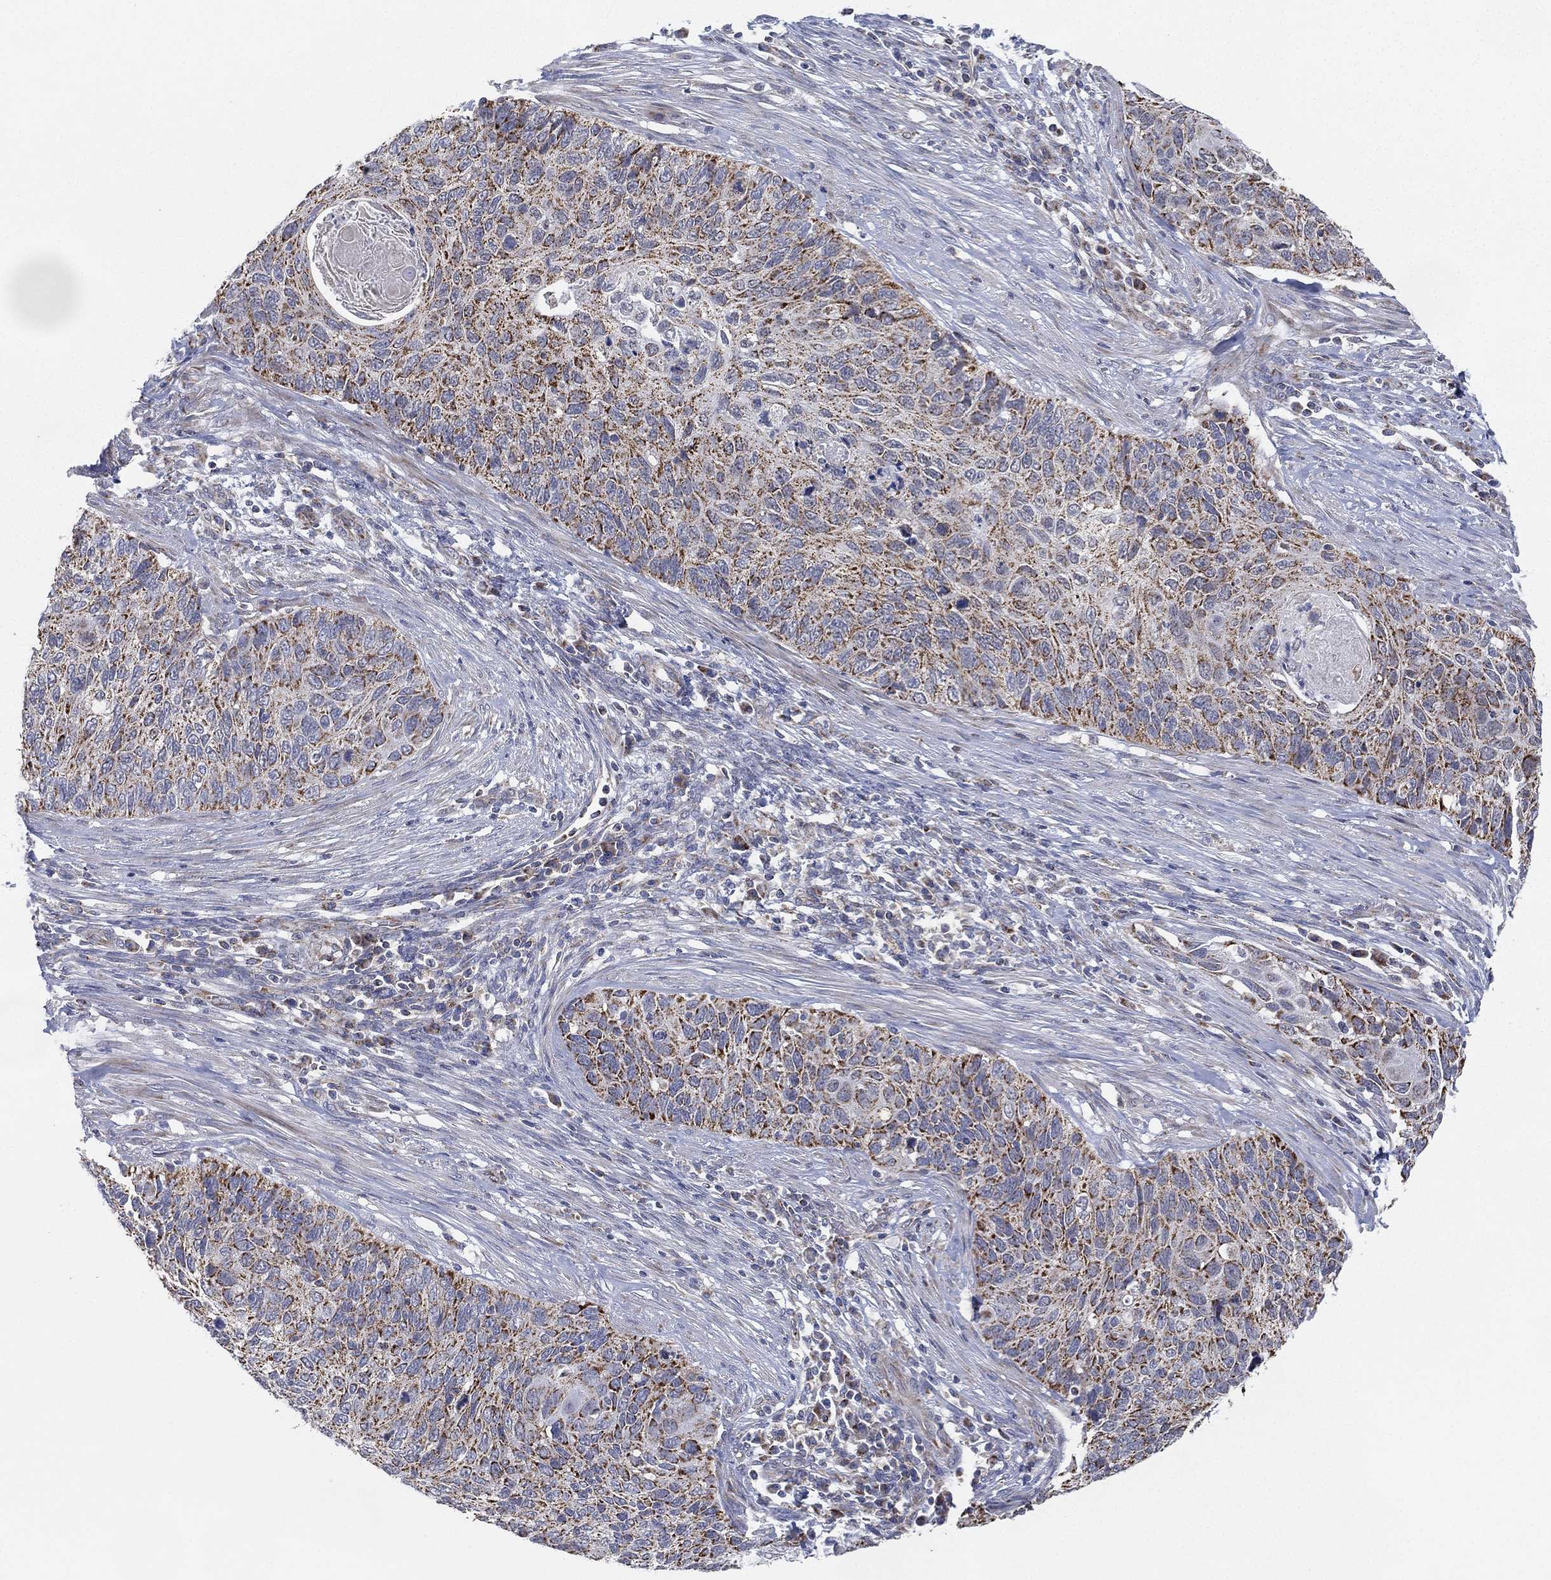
{"staining": {"intensity": "moderate", "quantity": ">75%", "location": "cytoplasmic/membranous"}, "tissue": "cervical cancer", "cell_type": "Tumor cells", "image_type": "cancer", "snomed": [{"axis": "morphology", "description": "Squamous cell carcinoma, NOS"}, {"axis": "topography", "description": "Cervix"}], "caption": "IHC (DAB (3,3'-diaminobenzidine)) staining of squamous cell carcinoma (cervical) reveals moderate cytoplasmic/membranous protein expression in about >75% of tumor cells.", "gene": "INA", "patient": {"sex": "female", "age": 70}}